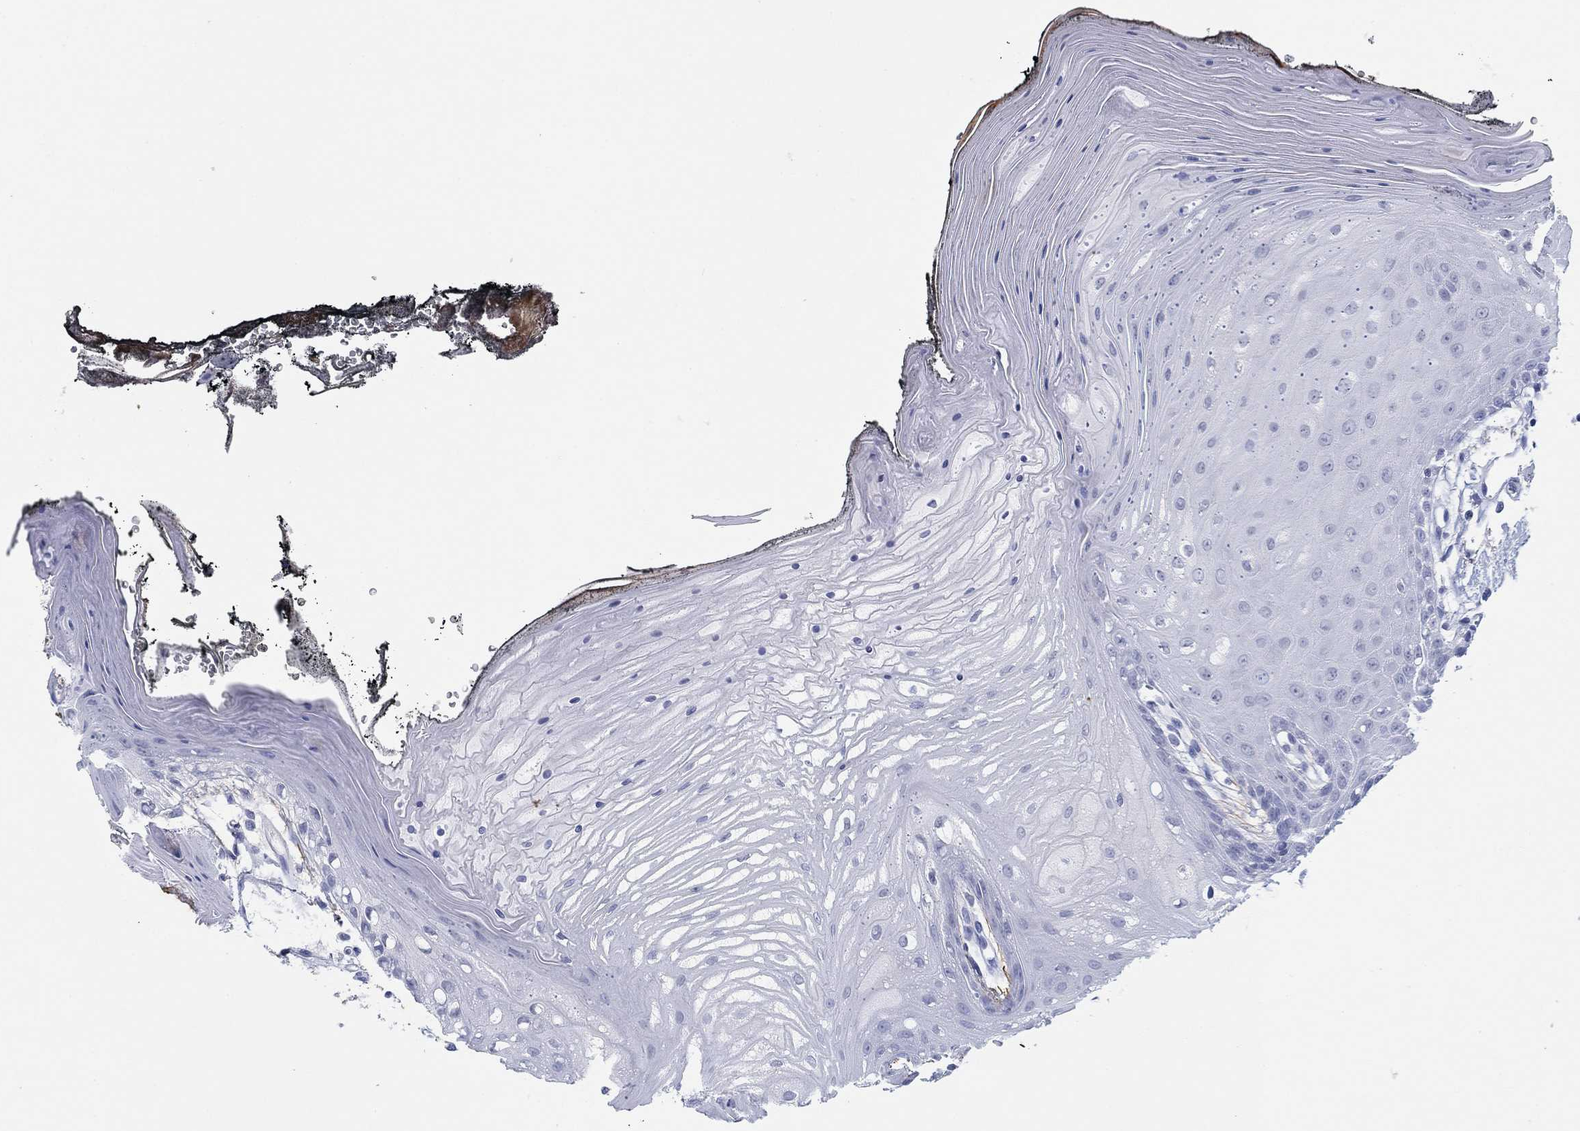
{"staining": {"intensity": "negative", "quantity": "none", "location": "none"}, "tissue": "oral mucosa", "cell_type": "Squamous epithelial cells", "image_type": "normal", "snomed": [{"axis": "morphology", "description": "Normal tissue, NOS"}, {"axis": "morphology", "description": "Squamous cell carcinoma, NOS"}, {"axis": "topography", "description": "Oral tissue"}, {"axis": "topography", "description": "Head-Neck"}], "caption": "An image of human oral mucosa is negative for staining in squamous epithelial cells. (DAB (3,3'-diaminobenzidine) immunohistochemistry (IHC) visualized using brightfield microscopy, high magnification).", "gene": "PDYN", "patient": {"sex": "male", "age": 65}}